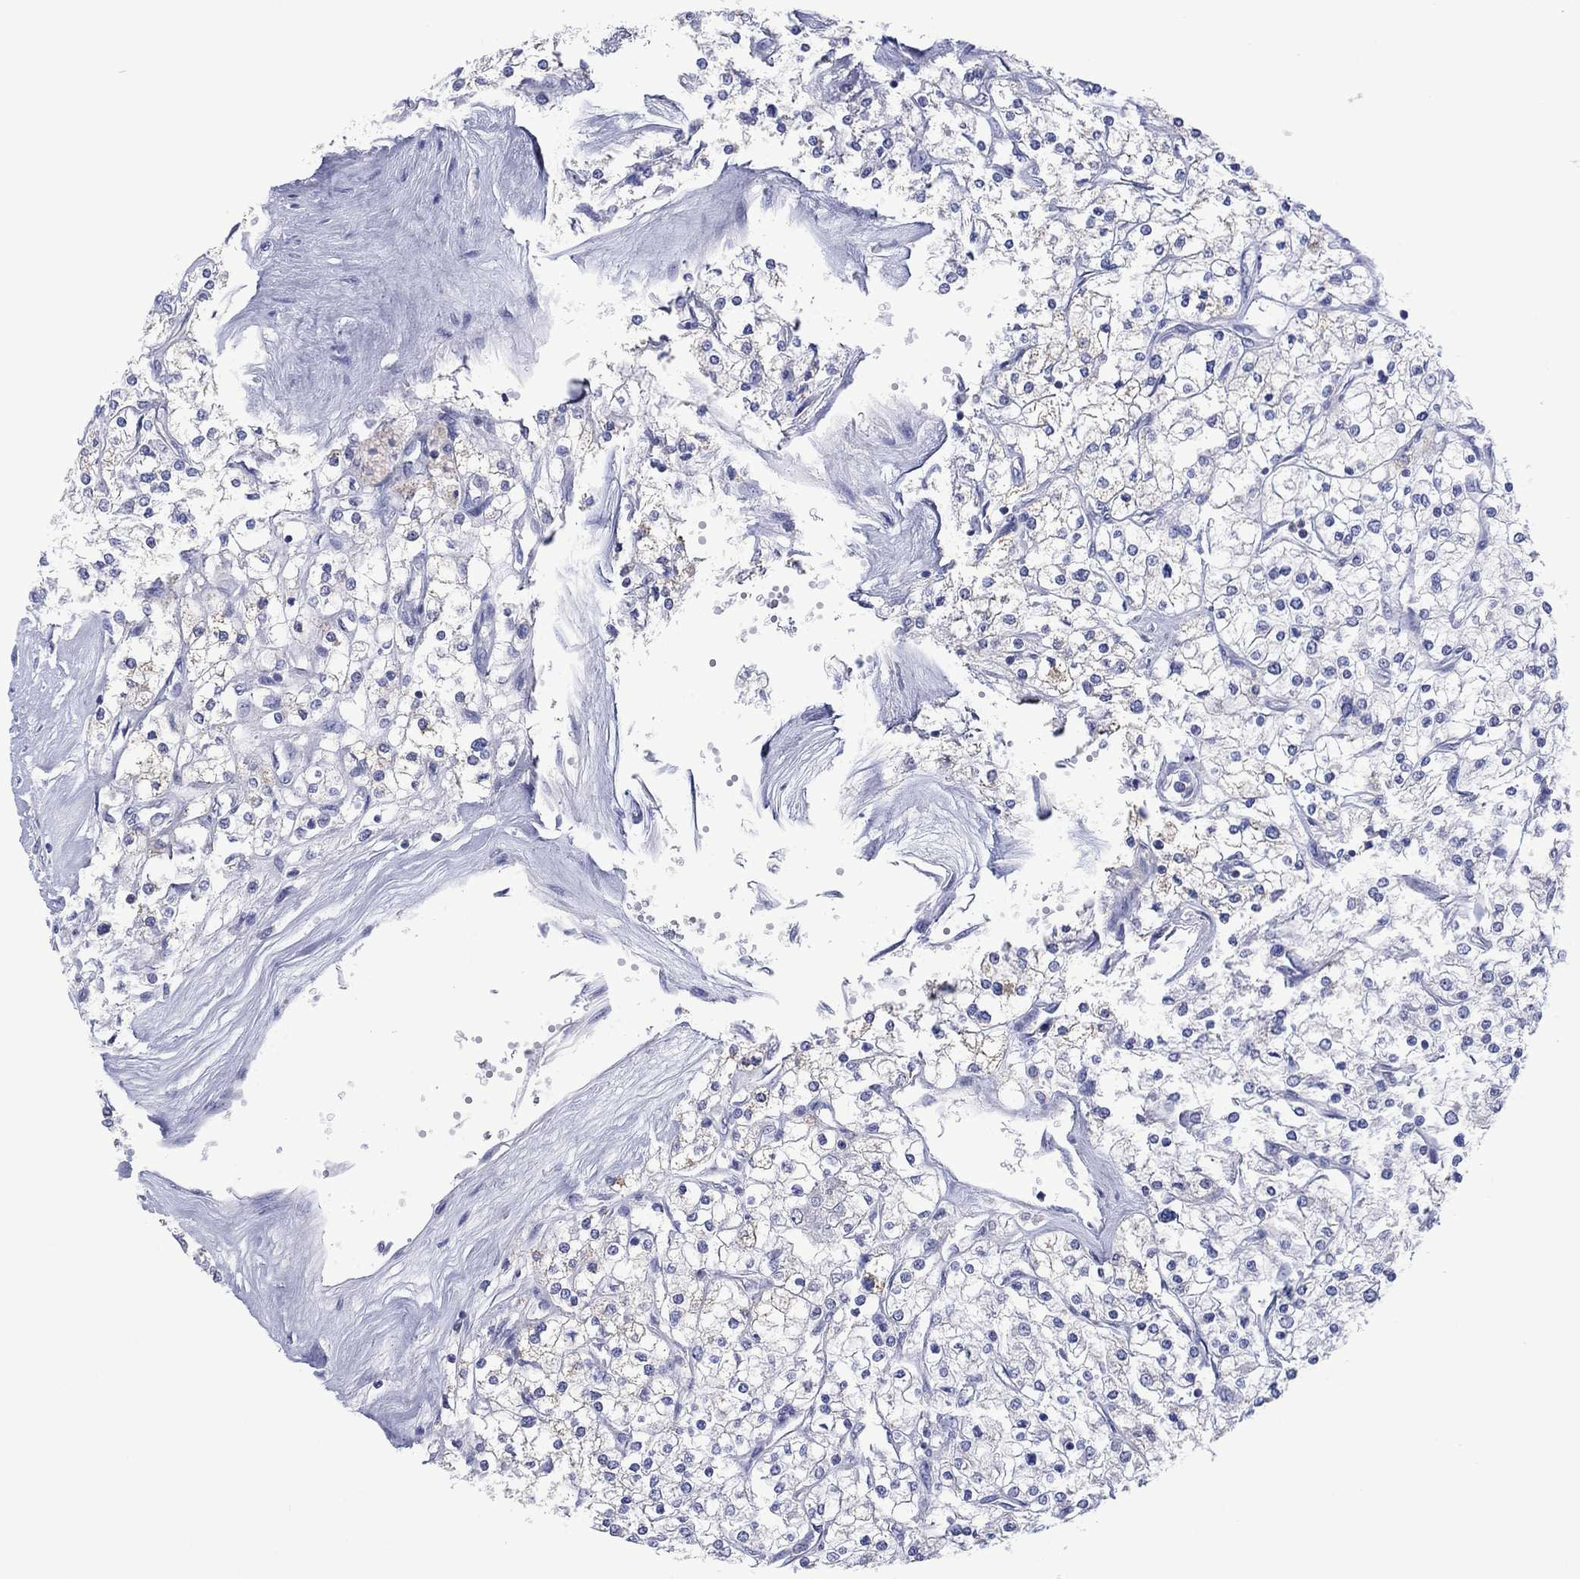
{"staining": {"intensity": "weak", "quantity": "<25%", "location": "cytoplasmic/membranous"}, "tissue": "renal cancer", "cell_type": "Tumor cells", "image_type": "cancer", "snomed": [{"axis": "morphology", "description": "Adenocarcinoma, NOS"}, {"axis": "topography", "description": "Kidney"}], "caption": "This is a micrograph of IHC staining of renal adenocarcinoma, which shows no positivity in tumor cells.", "gene": "FER1L6", "patient": {"sex": "male", "age": 80}}